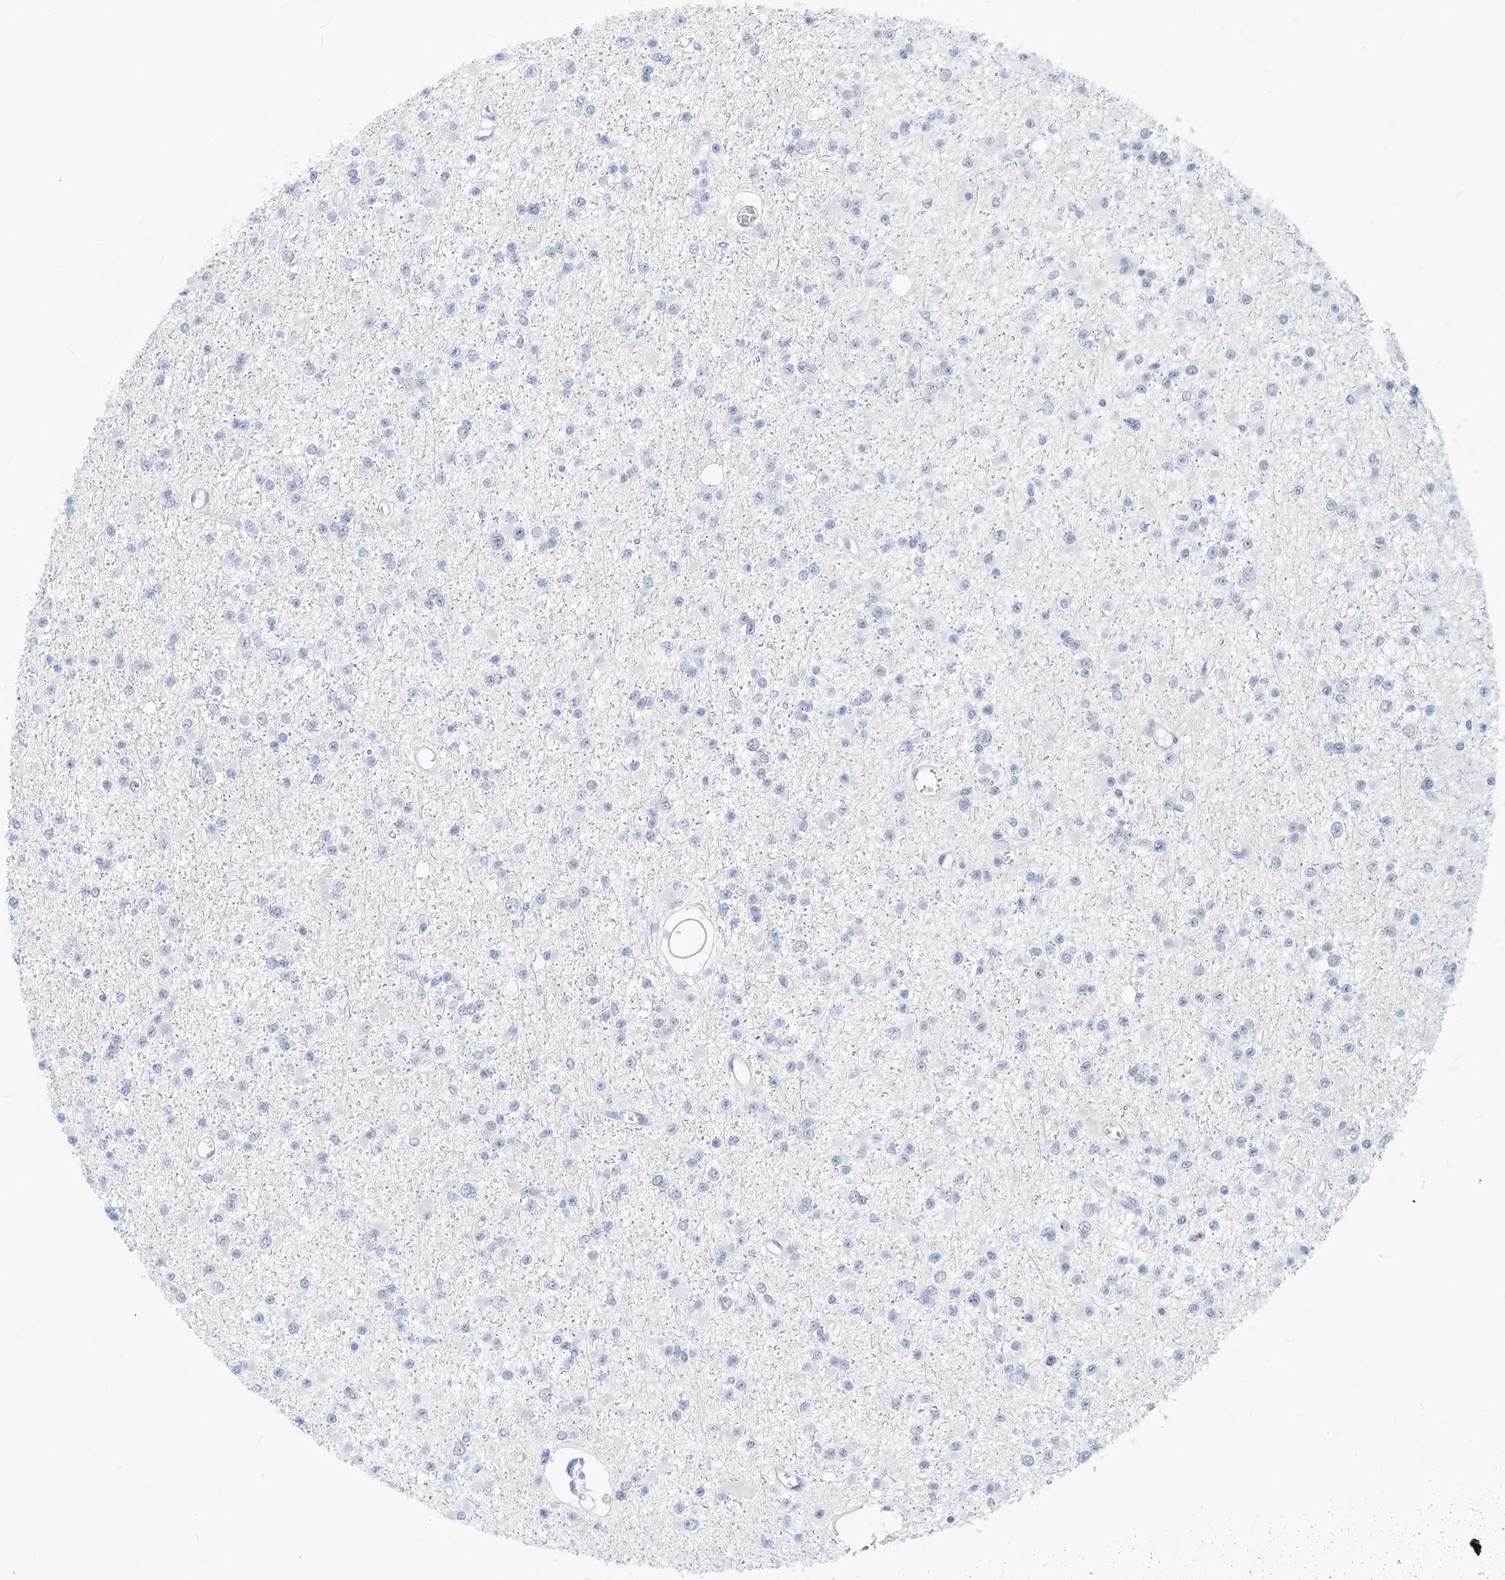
{"staining": {"intensity": "negative", "quantity": "none", "location": "none"}, "tissue": "glioma", "cell_type": "Tumor cells", "image_type": "cancer", "snomed": [{"axis": "morphology", "description": "Glioma, malignant, Low grade"}, {"axis": "topography", "description": "Brain"}], "caption": "Tumor cells show no significant expression in malignant glioma (low-grade).", "gene": "SASH1", "patient": {"sex": "female", "age": 22}}